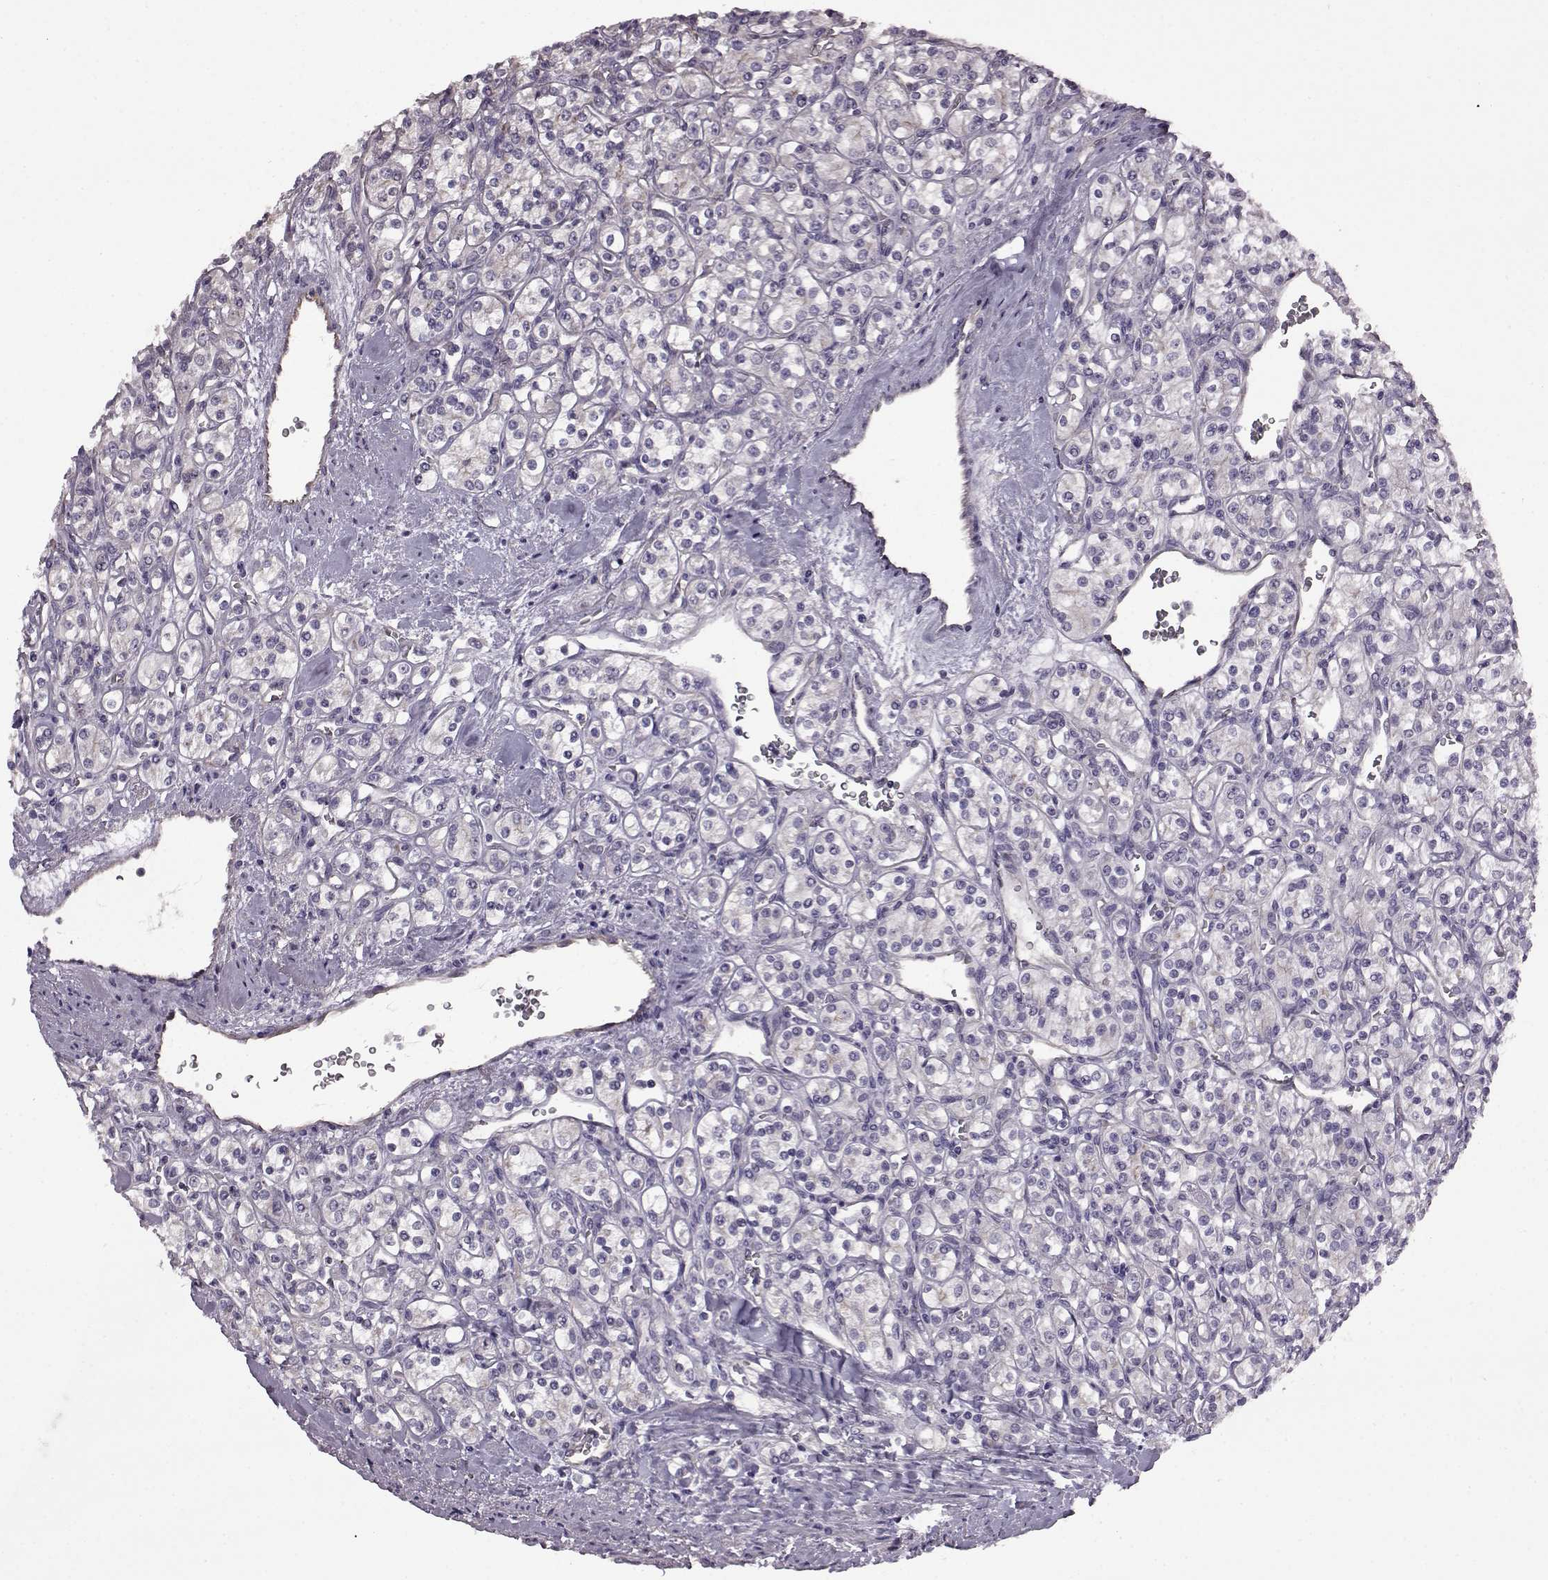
{"staining": {"intensity": "negative", "quantity": "none", "location": "none"}, "tissue": "renal cancer", "cell_type": "Tumor cells", "image_type": "cancer", "snomed": [{"axis": "morphology", "description": "Adenocarcinoma, NOS"}, {"axis": "topography", "description": "Kidney"}], "caption": "Human renal adenocarcinoma stained for a protein using IHC reveals no staining in tumor cells.", "gene": "EDDM3B", "patient": {"sex": "male", "age": 77}}